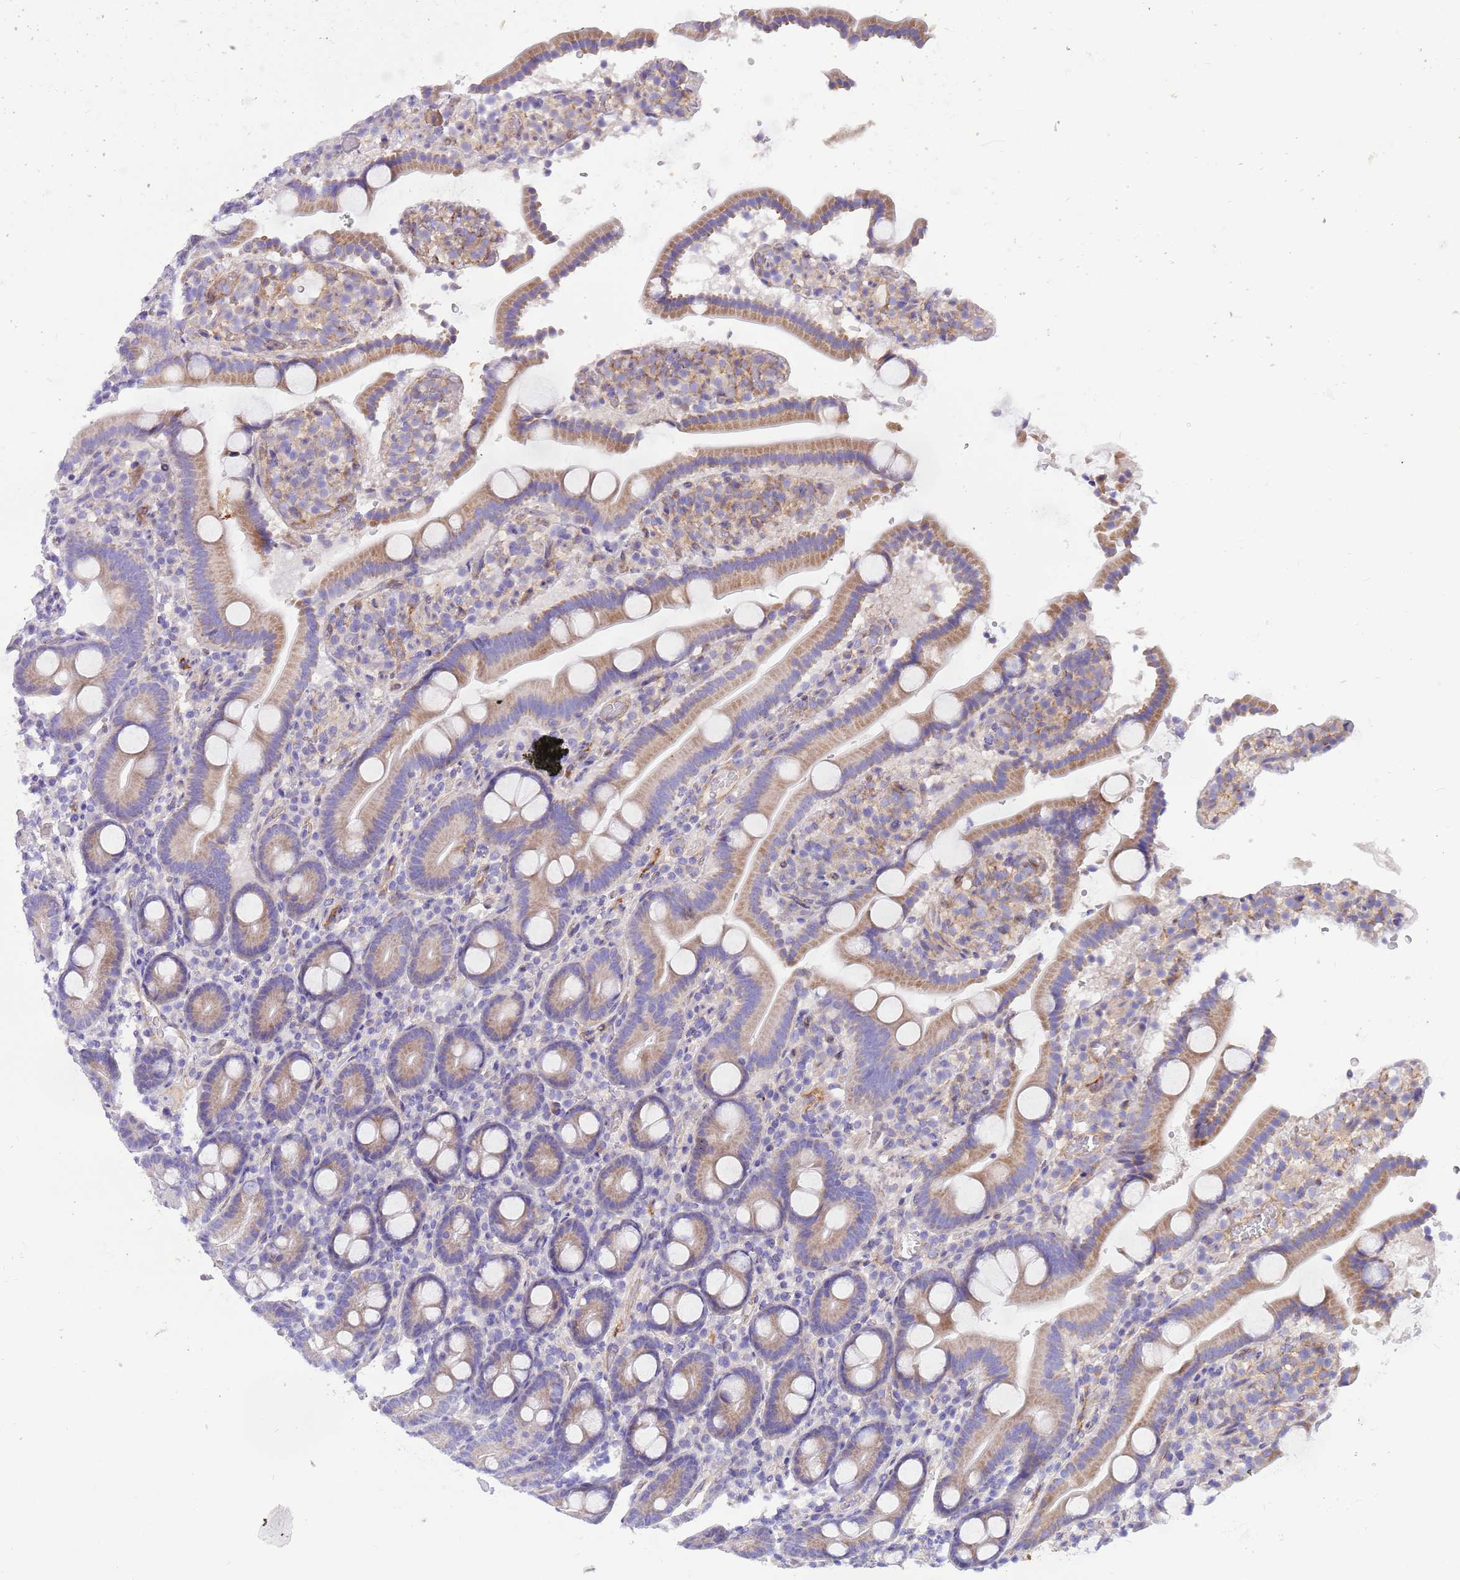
{"staining": {"intensity": "moderate", "quantity": "25%-75%", "location": "cytoplasmic/membranous"}, "tissue": "duodenum", "cell_type": "Glandular cells", "image_type": "normal", "snomed": [{"axis": "morphology", "description": "Normal tissue, NOS"}, {"axis": "topography", "description": "Duodenum"}], "caption": "Protein staining reveals moderate cytoplasmic/membranous staining in about 25%-75% of glandular cells in unremarkable duodenum.", "gene": "SERINC3", "patient": {"sex": "male", "age": 55}}